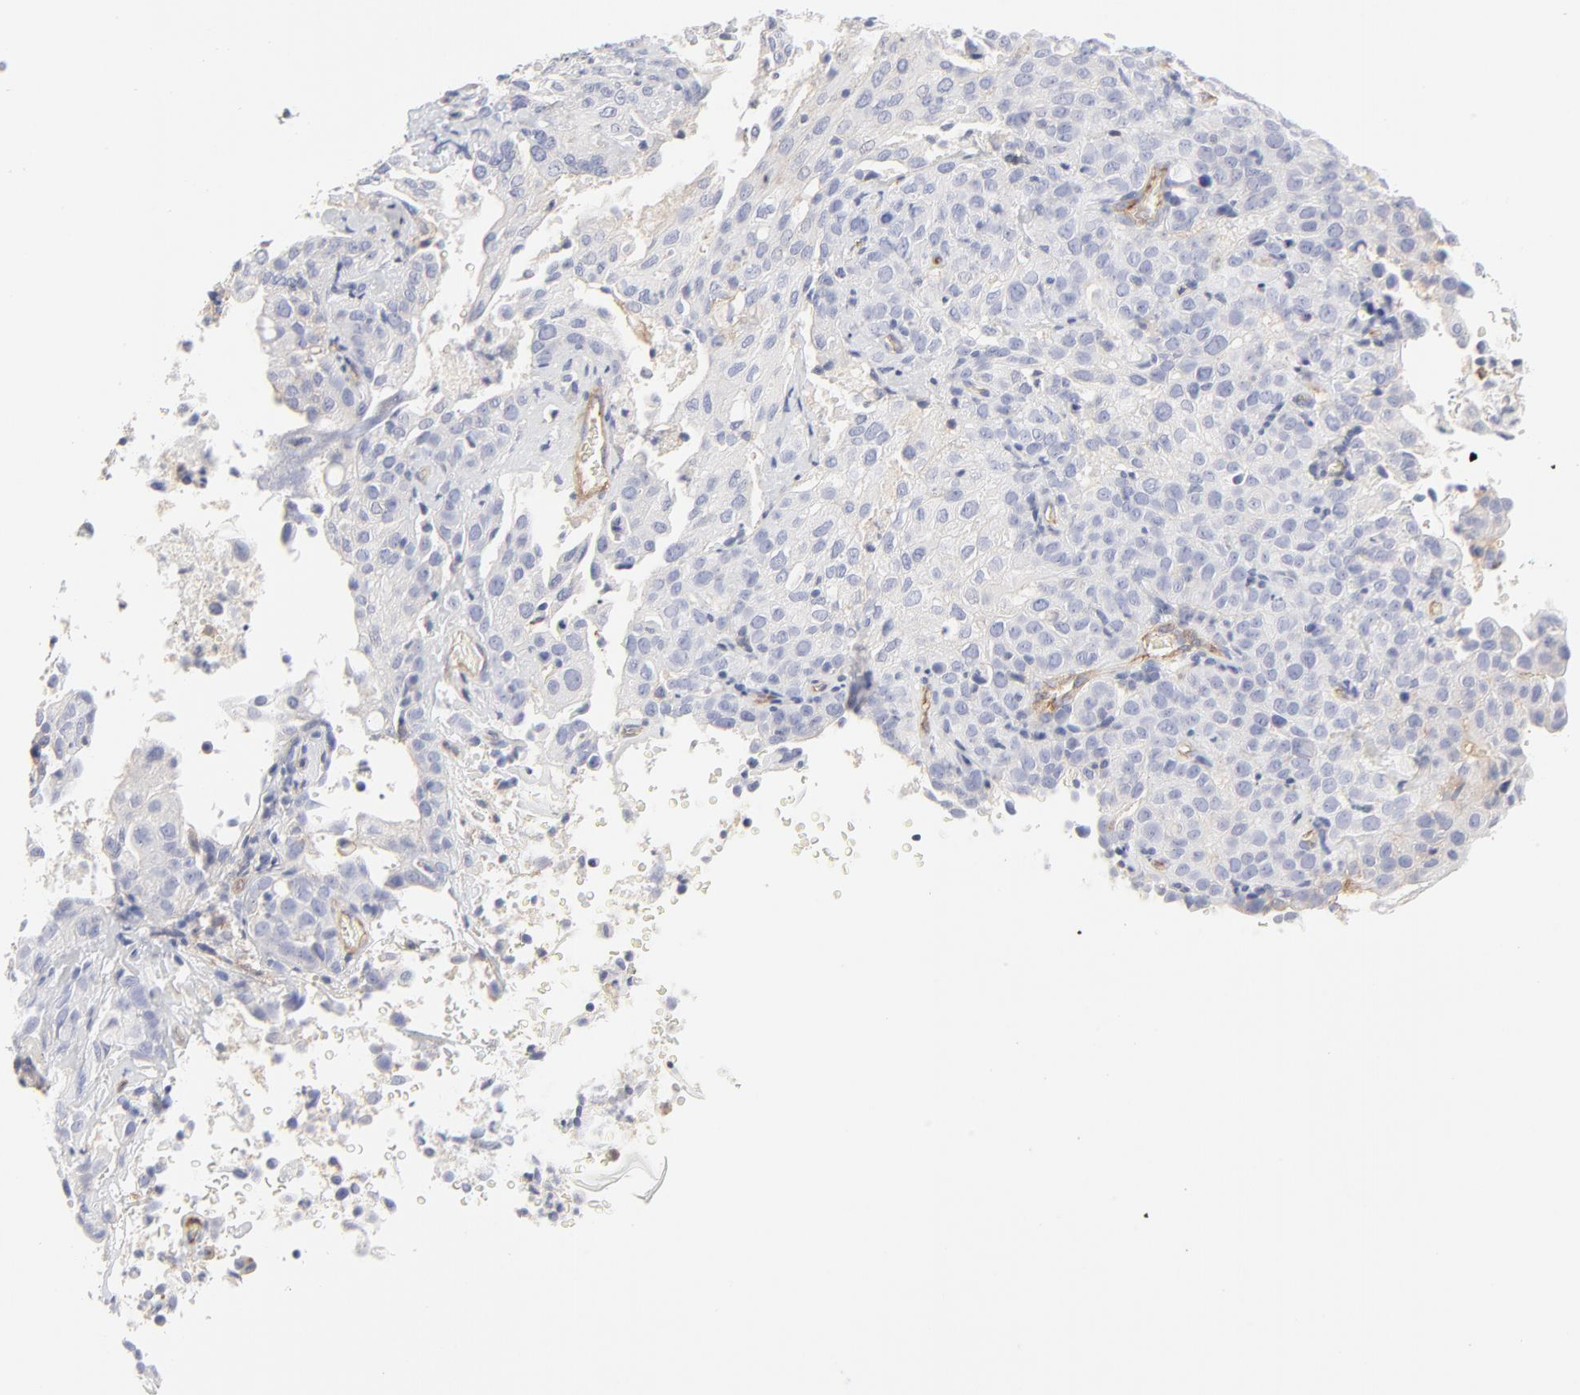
{"staining": {"intensity": "negative", "quantity": "none", "location": "none"}, "tissue": "cervical cancer", "cell_type": "Tumor cells", "image_type": "cancer", "snomed": [{"axis": "morphology", "description": "Squamous cell carcinoma, NOS"}, {"axis": "topography", "description": "Cervix"}], "caption": "Tumor cells show no significant expression in squamous cell carcinoma (cervical).", "gene": "ITGA5", "patient": {"sex": "female", "age": 41}}